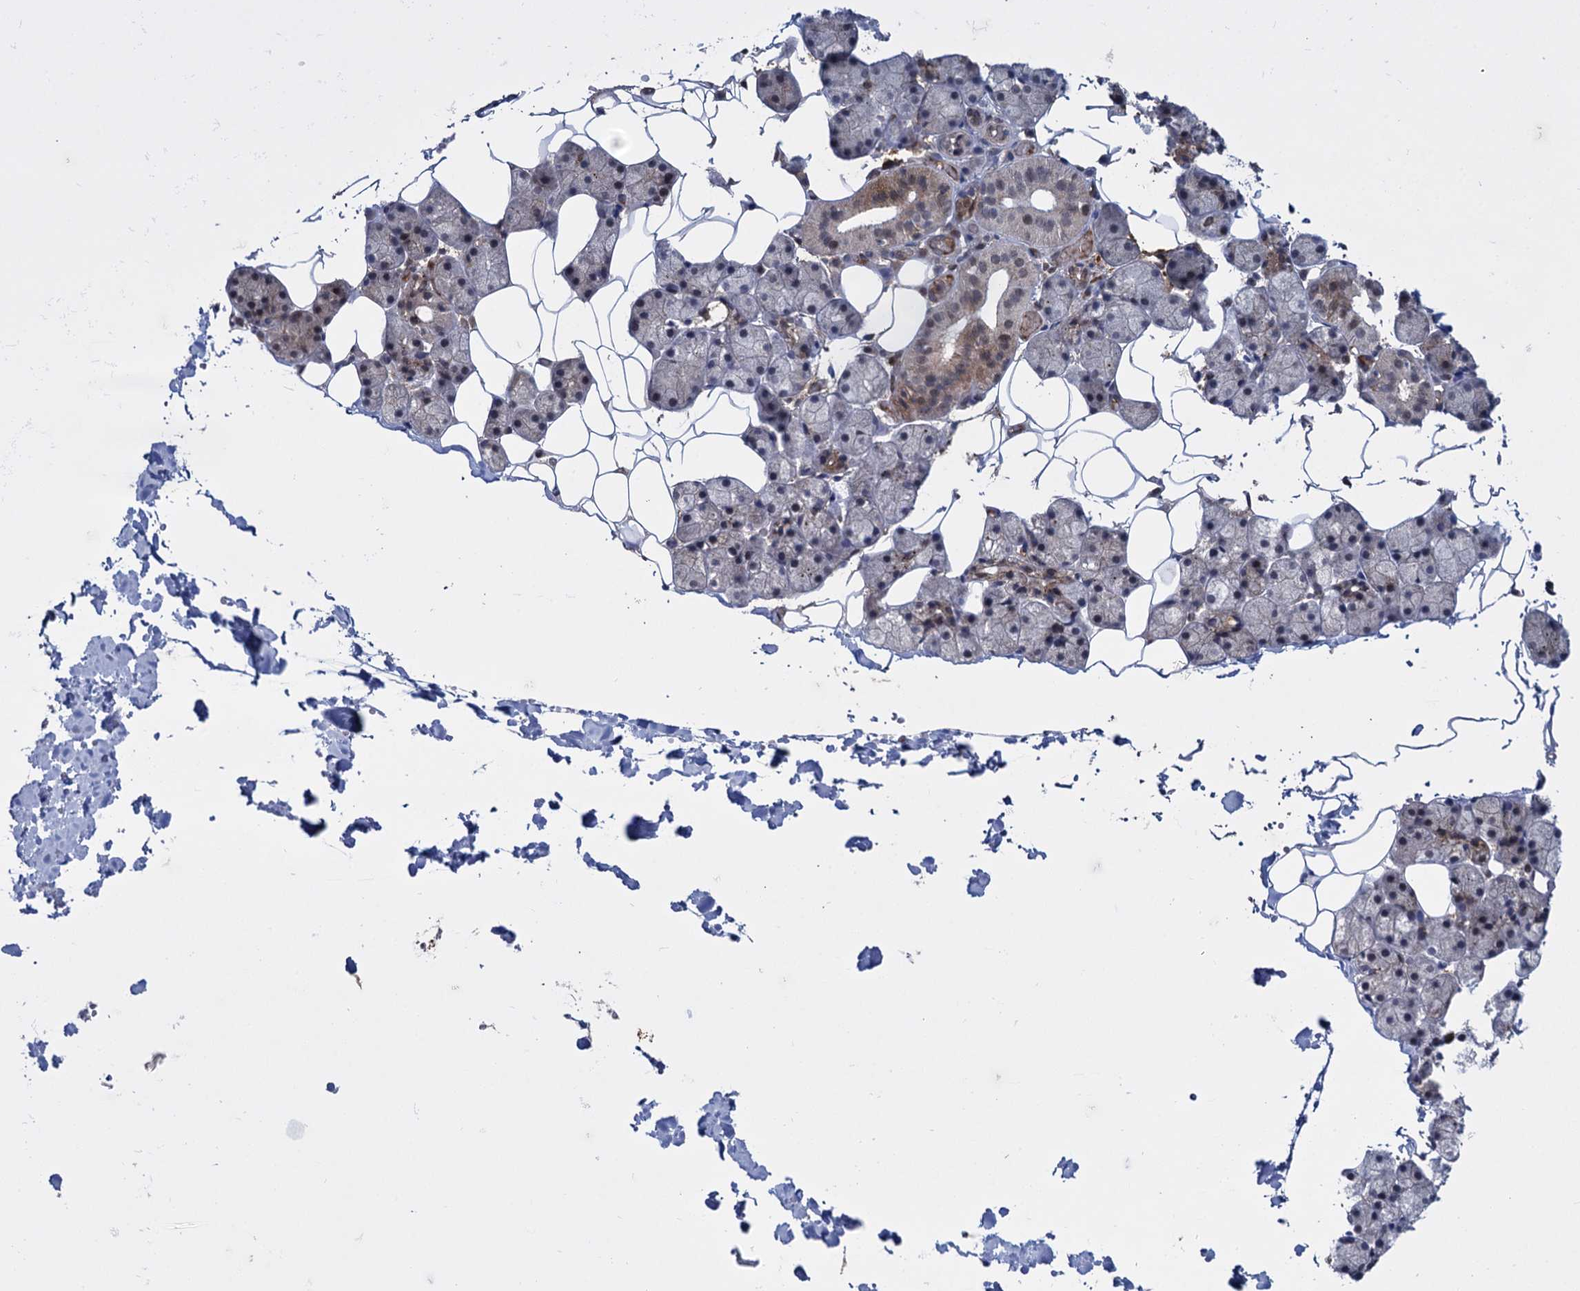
{"staining": {"intensity": "weak", "quantity": "<25%", "location": "cytoplasmic/membranous,nuclear"}, "tissue": "salivary gland", "cell_type": "Glandular cells", "image_type": "normal", "snomed": [{"axis": "morphology", "description": "Normal tissue, NOS"}, {"axis": "topography", "description": "Salivary gland"}], "caption": "Immunohistochemistry (IHC) image of normal human salivary gland stained for a protein (brown), which reveals no positivity in glandular cells.", "gene": "GLO1", "patient": {"sex": "female", "age": 33}}